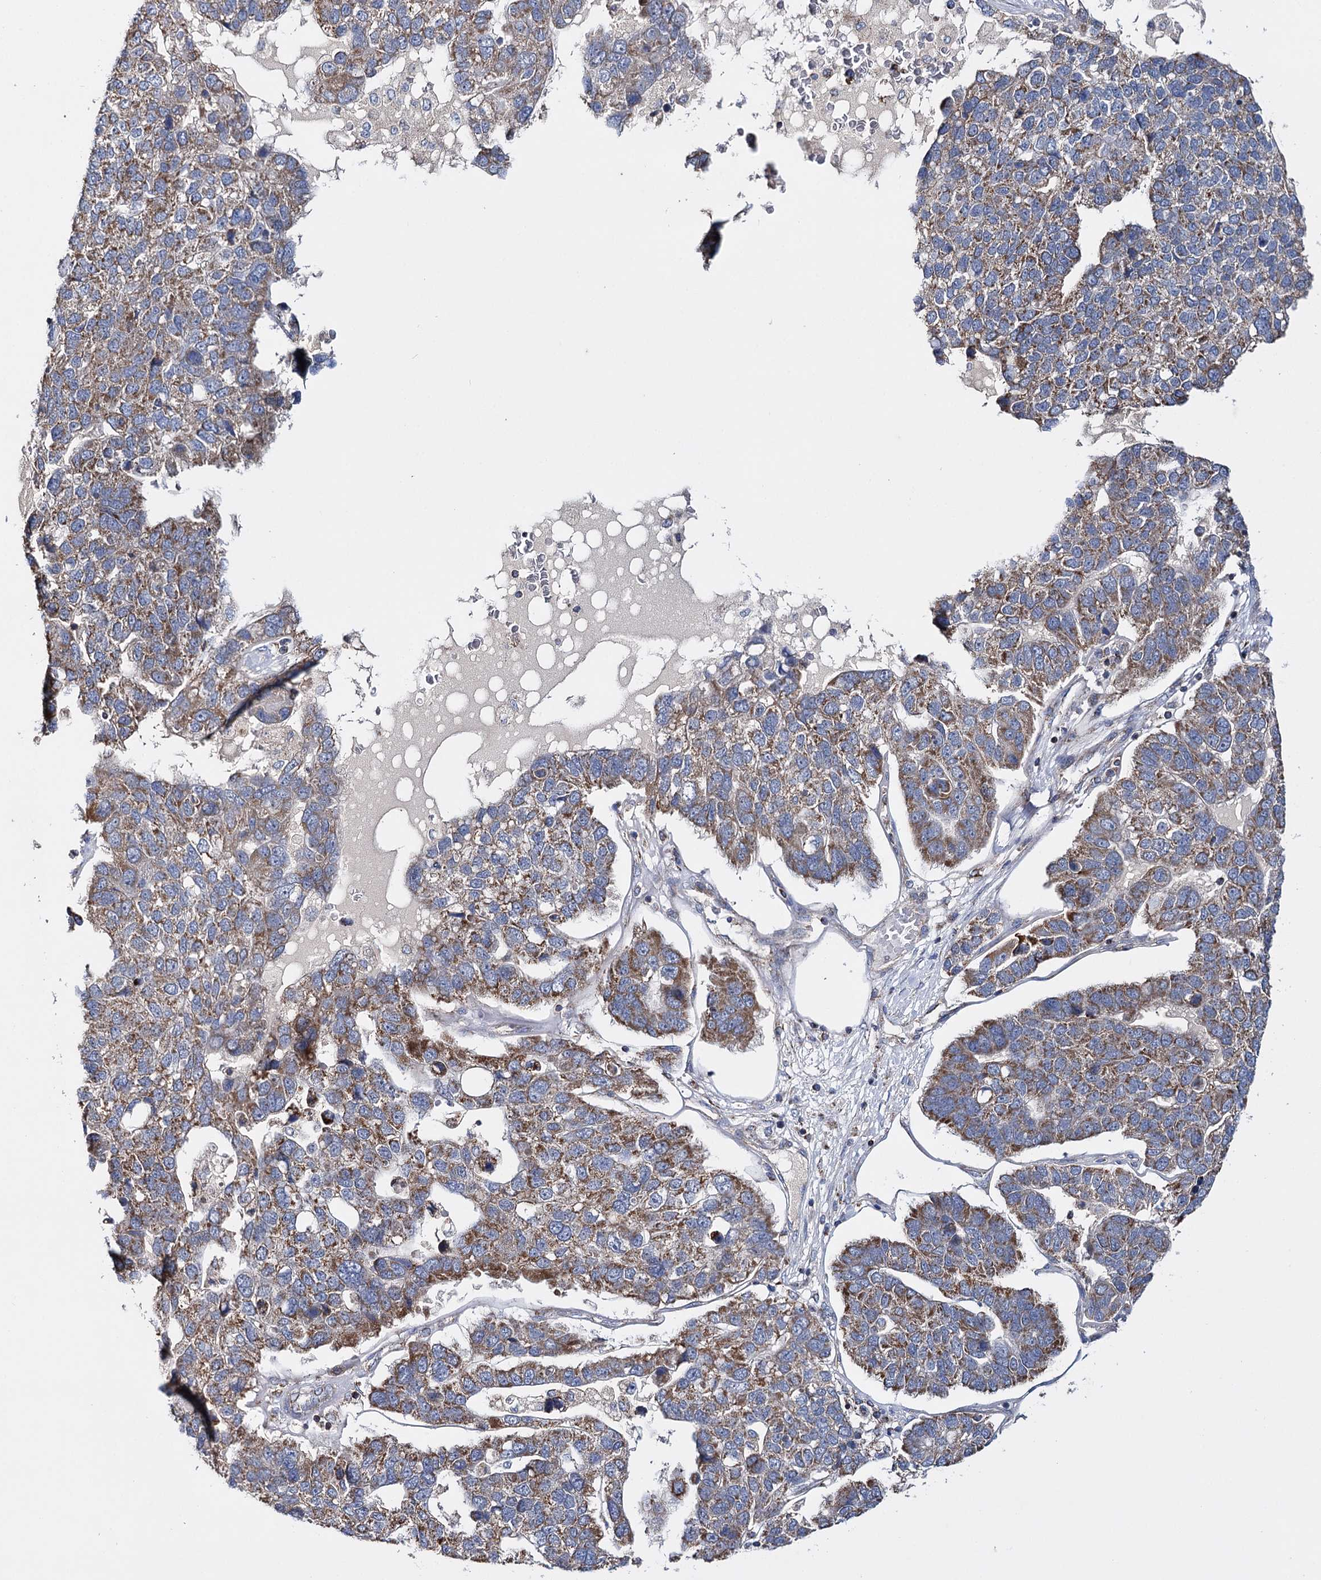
{"staining": {"intensity": "moderate", "quantity": ">75%", "location": "cytoplasmic/membranous"}, "tissue": "pancreatic cancer", "cell_type": "Tumor cells", "image_type": "cancer", "snomed": [{"axis": "morphology", "description": "Adenocarcinoma, NOS"}, {"axis": "topography", "description": "Pancreas"}], "caption": "The image reveals immunohistochemical staining of pancreatic cancer (adenocarcinoma). There is moderate cytoplasmic/membranous staining is seen in approximately >75% of tumor cells.", "gene": "CFAP46", "patient": {"sex": "female", "age": 61}}